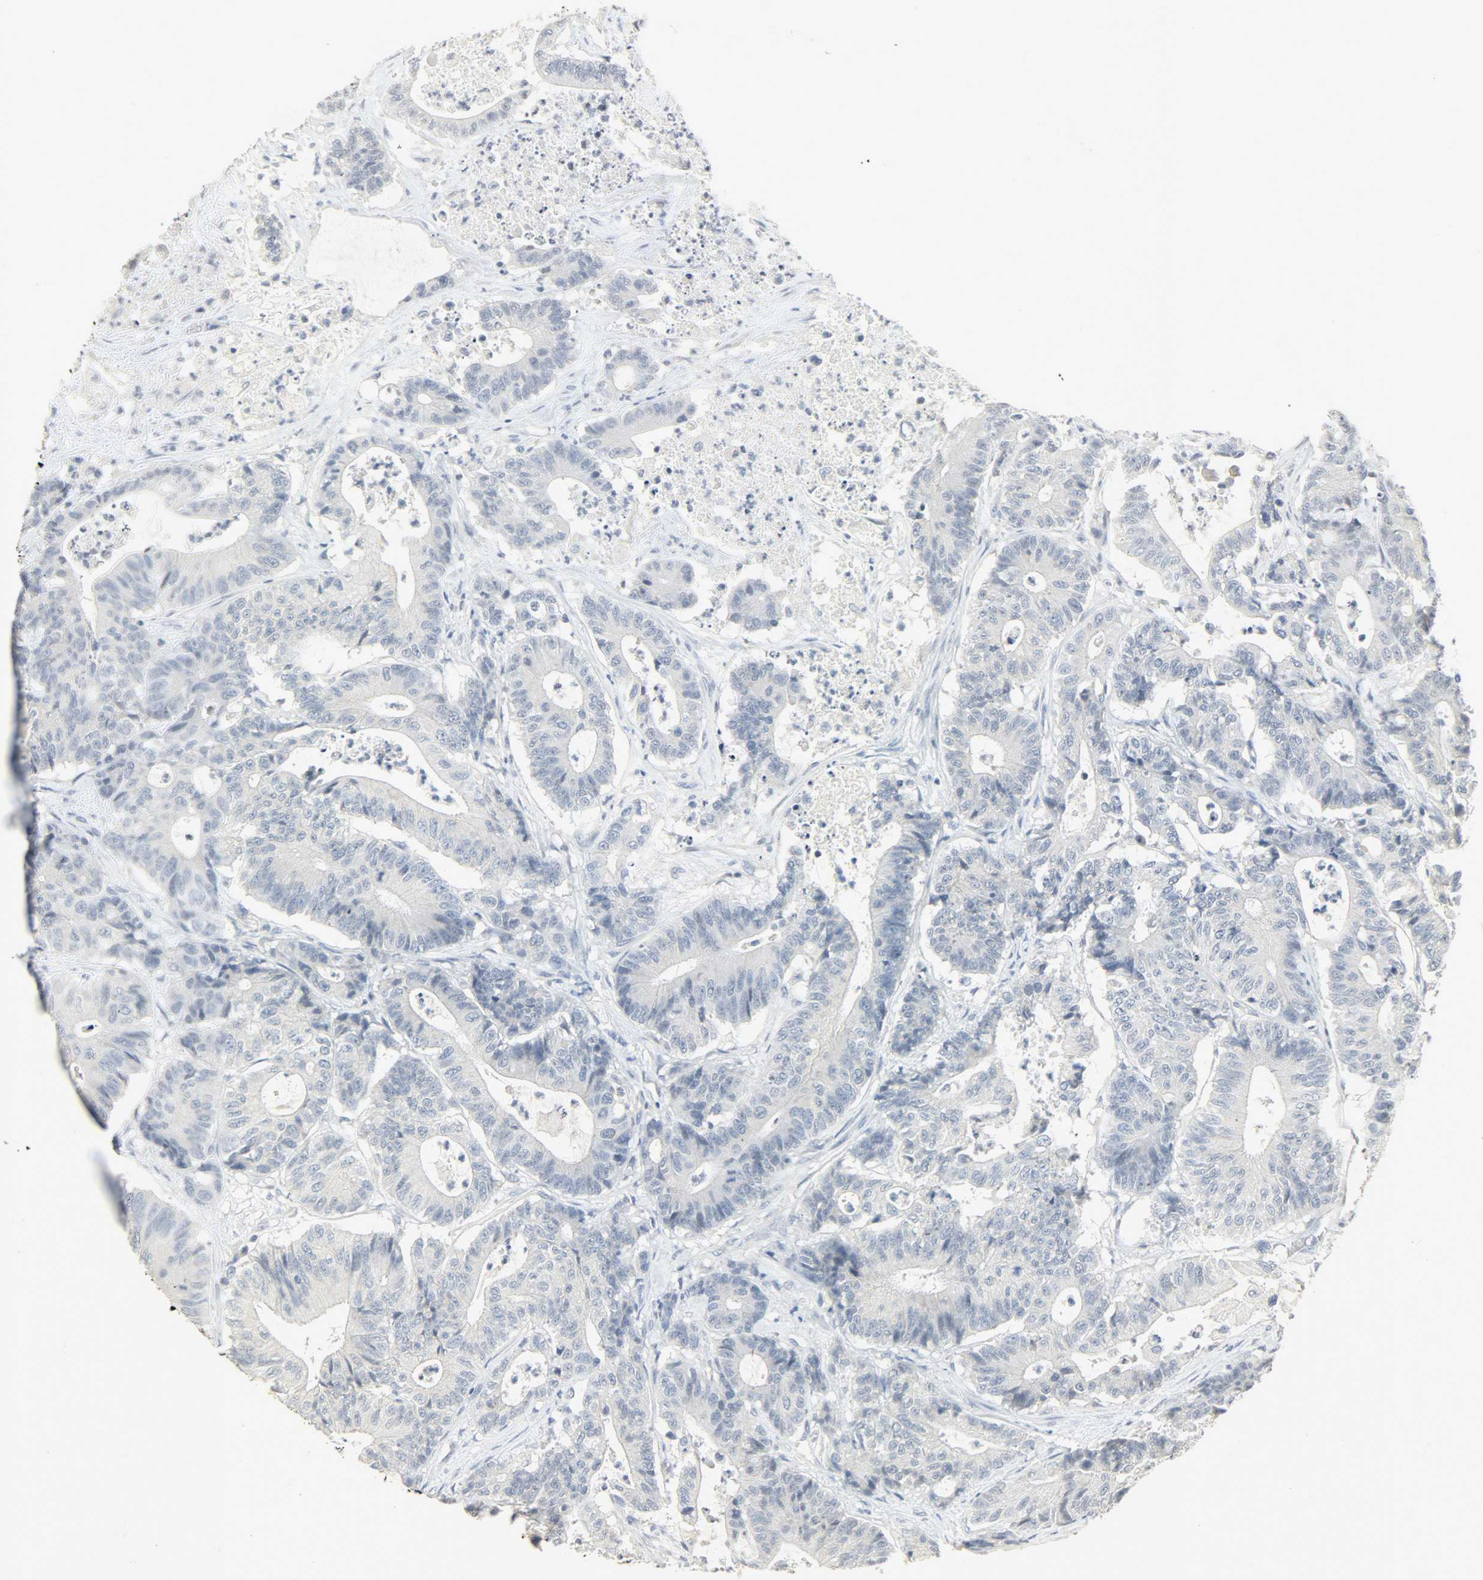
{"staining": {"intensity": "negative", "quantity": "none", "location": "none"}, "tissue": "colorectal cancer", "cell_type": "Tumor cells", "image_type": "cancer", "snomed": [{"axis": "morphology", "description": "Adenocarcinoma, NOS"}, {"axis": "topography", "description": "Colon"}], "caption": "This micrograph is of colorectal cancer (adenocarcinoma) stained with IHC to label a protein in brown with the nuclei are counter-stained blue. There is no positivity in tumor cells. (DAB immunohistochemistry with hematoxylin counter stain).", "gene": "CAMK4", "patient": {"sex": "female", "age": 84}}